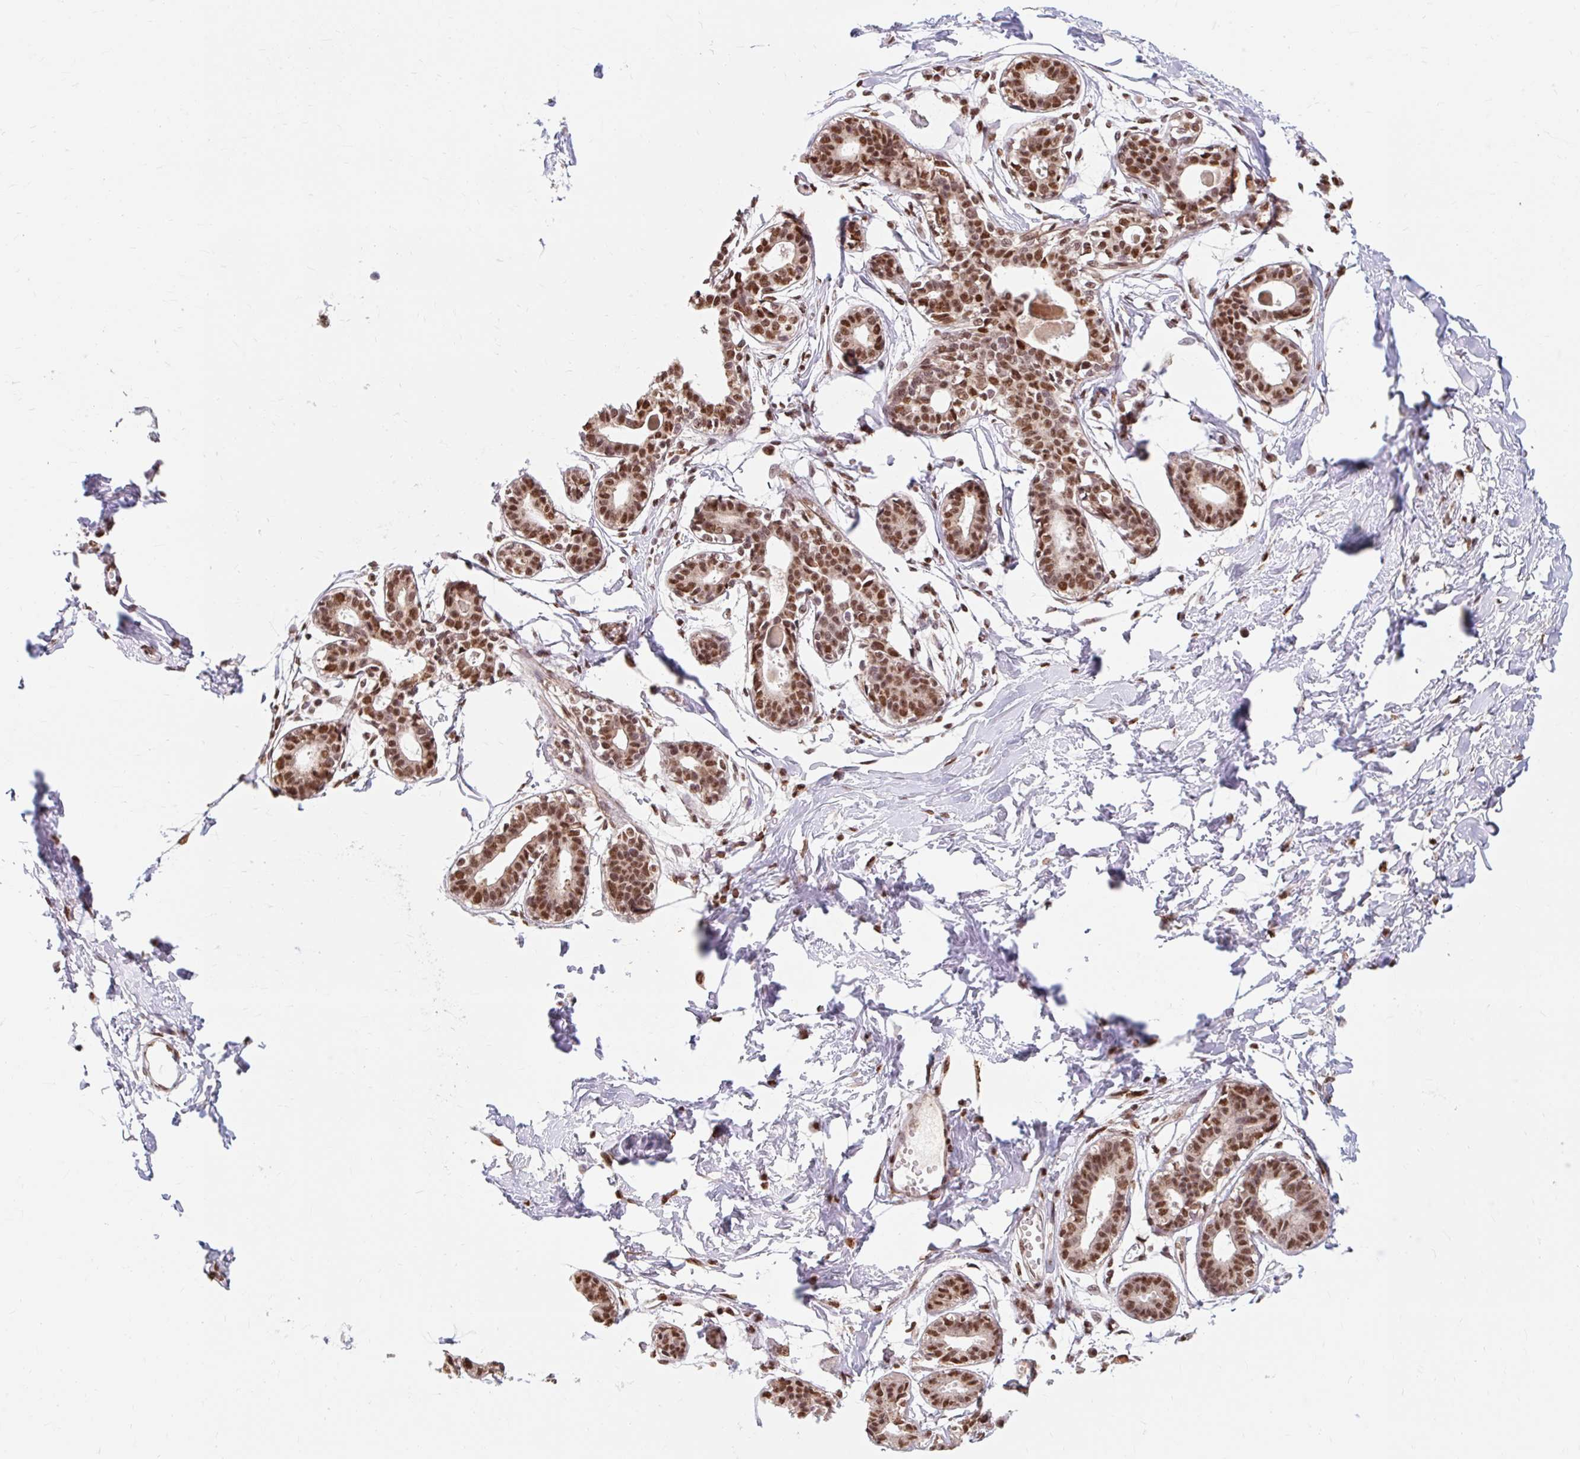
{"staining": {"intensity": "moderate", "quantity": ">75%", "location": "nuclear"}, "tissue": "breast", "cell_type": "Adipocytes", "image_type": "normal", "snomed": [{"axis": "morphology", "description": "Normal tissue, NOS"}, {"axis": "topography", "description": "Breast"}], "caption": "The histopathology image displays immunohistochemical staining of normal breast. There is moderate nuclear staining is appreciated in approximately >75% of adipocytes. Using DAB (3,3'-diaminobenzidine) (brown) and hematoxylin (blue) stains, captured at high magnification using brightfield microscopy.", "gene": "BICRA", "patient": {"sex": "female", "age": 45}}